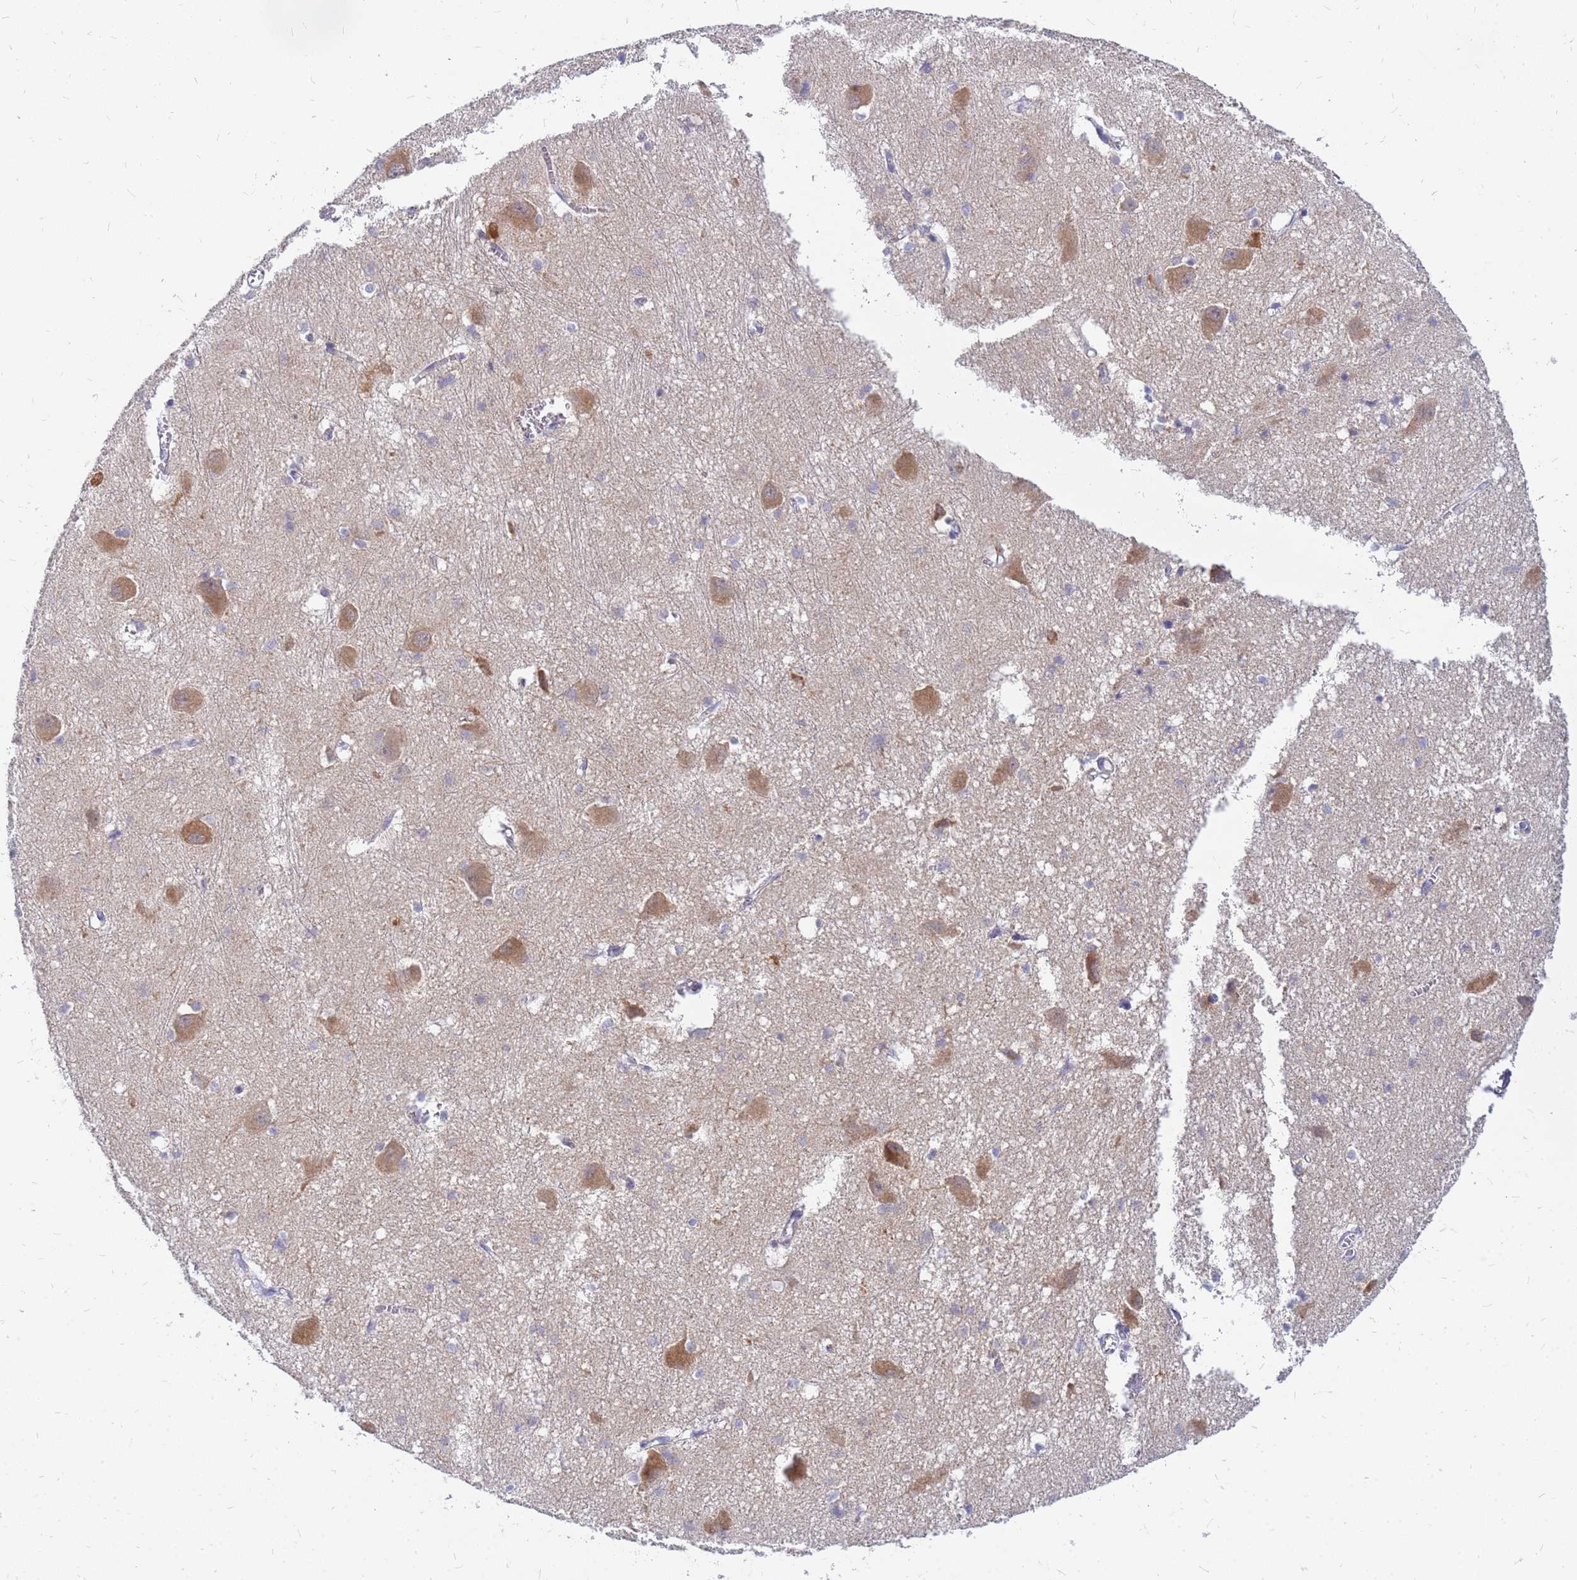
{"staining": {"intensity": "negative", "quantity": "none", "location": "none"}, "tissue": "caudate", "cell_type": "Glial cells", "image_type": "normal", "snomed": [{"axis": "morphology", "description": "Normal tissue, NOS"}, {"axis": "topography", "description": "Lateral ventricle wall"}], "caption": "Human caudate stained for a protein using IHC shows no staining in glial cells.", "gene": "SRGAP3", "patient": {"sex": "male", "age": 37}}